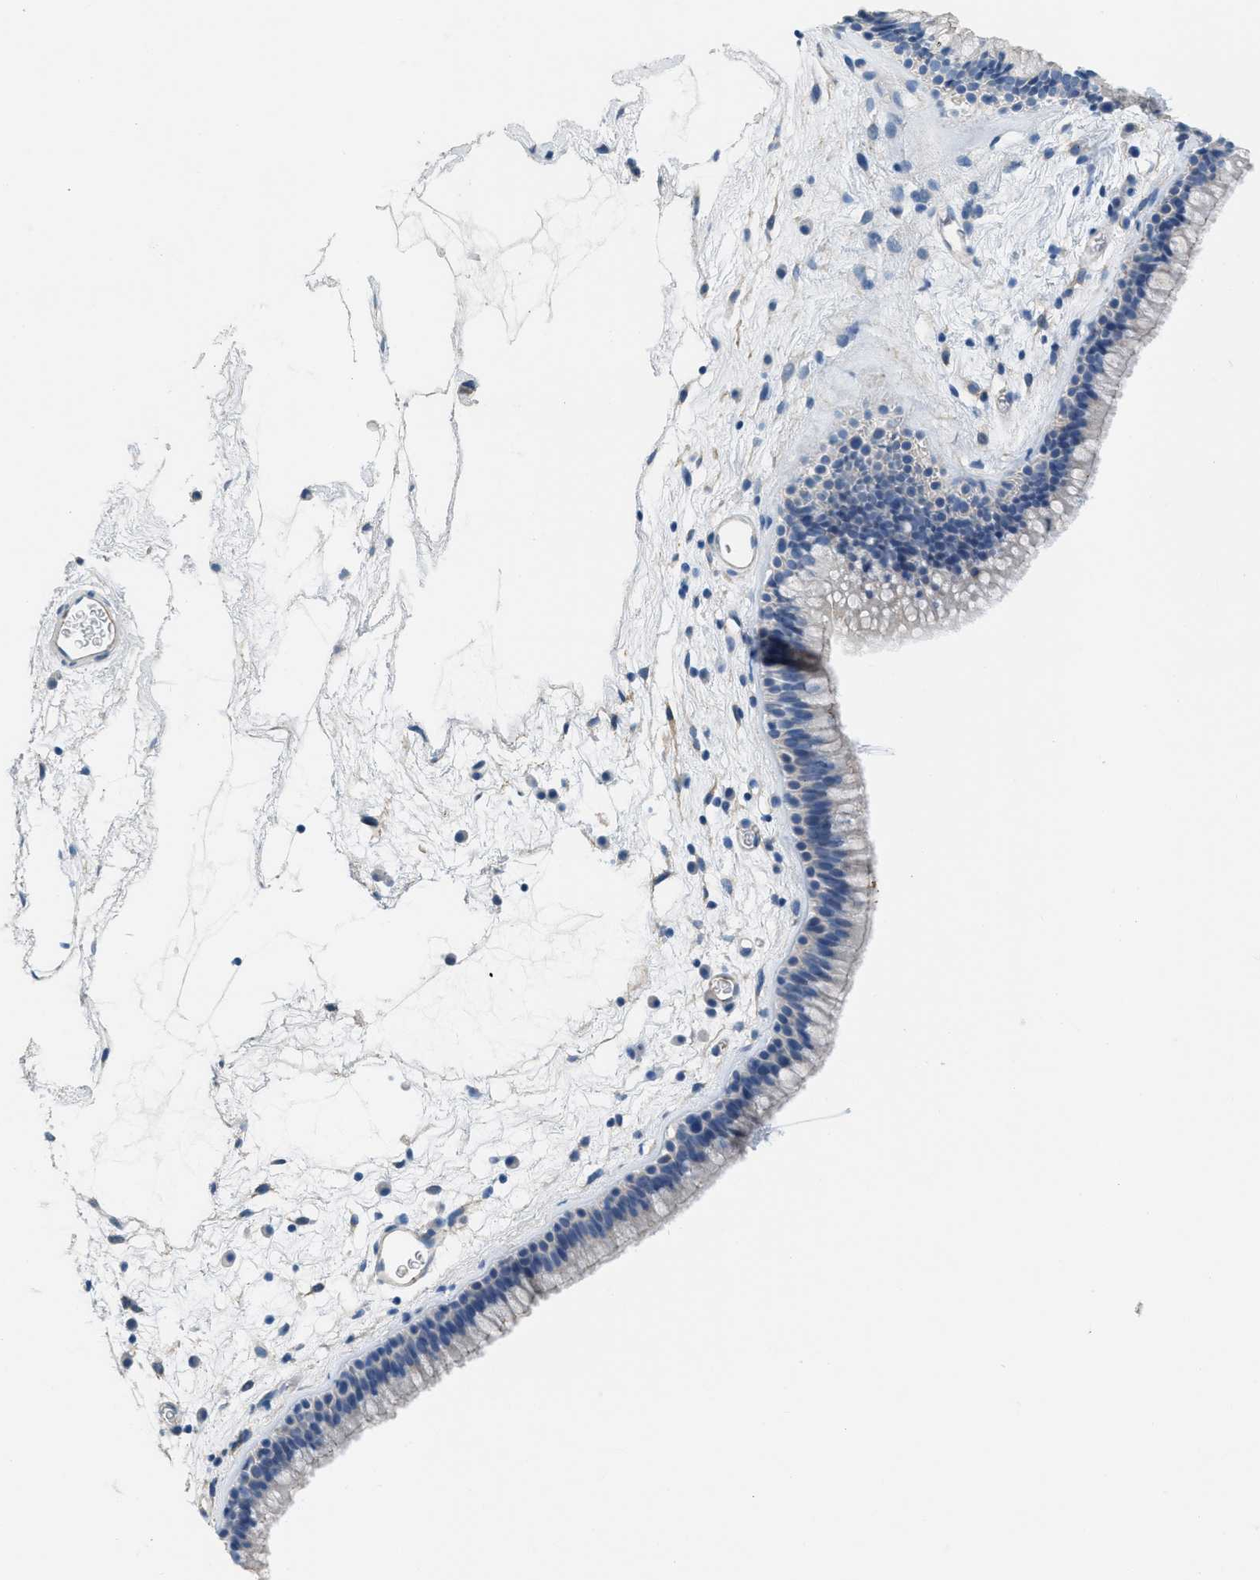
{"staining": {"intensity": "weak", "quantity": "<25%", "location": "cytoplasmic/membranous"}, "tissue": "nasopharynx", "cell_type": "Respiratory epithelial cells", "image_type": "normal", "snomed": [{"axis": "morphology", "description": "Normal tissue, NOS"}, {"axis": "morphology", "description": "Inflammation, NOS"}, {"axis": "topography", "description": "Nasopharynx"}], "caption": "A micrograph of human nasopharynx is negative for staining in respiratory epithelial cells. Brightfield microscopy of immunohistochemistry stained with DAB (brown) and hematoxylin (blue), captured at high magnification.", "gene": "CRB3", "patient": {"sex": "male", "age": 48}}